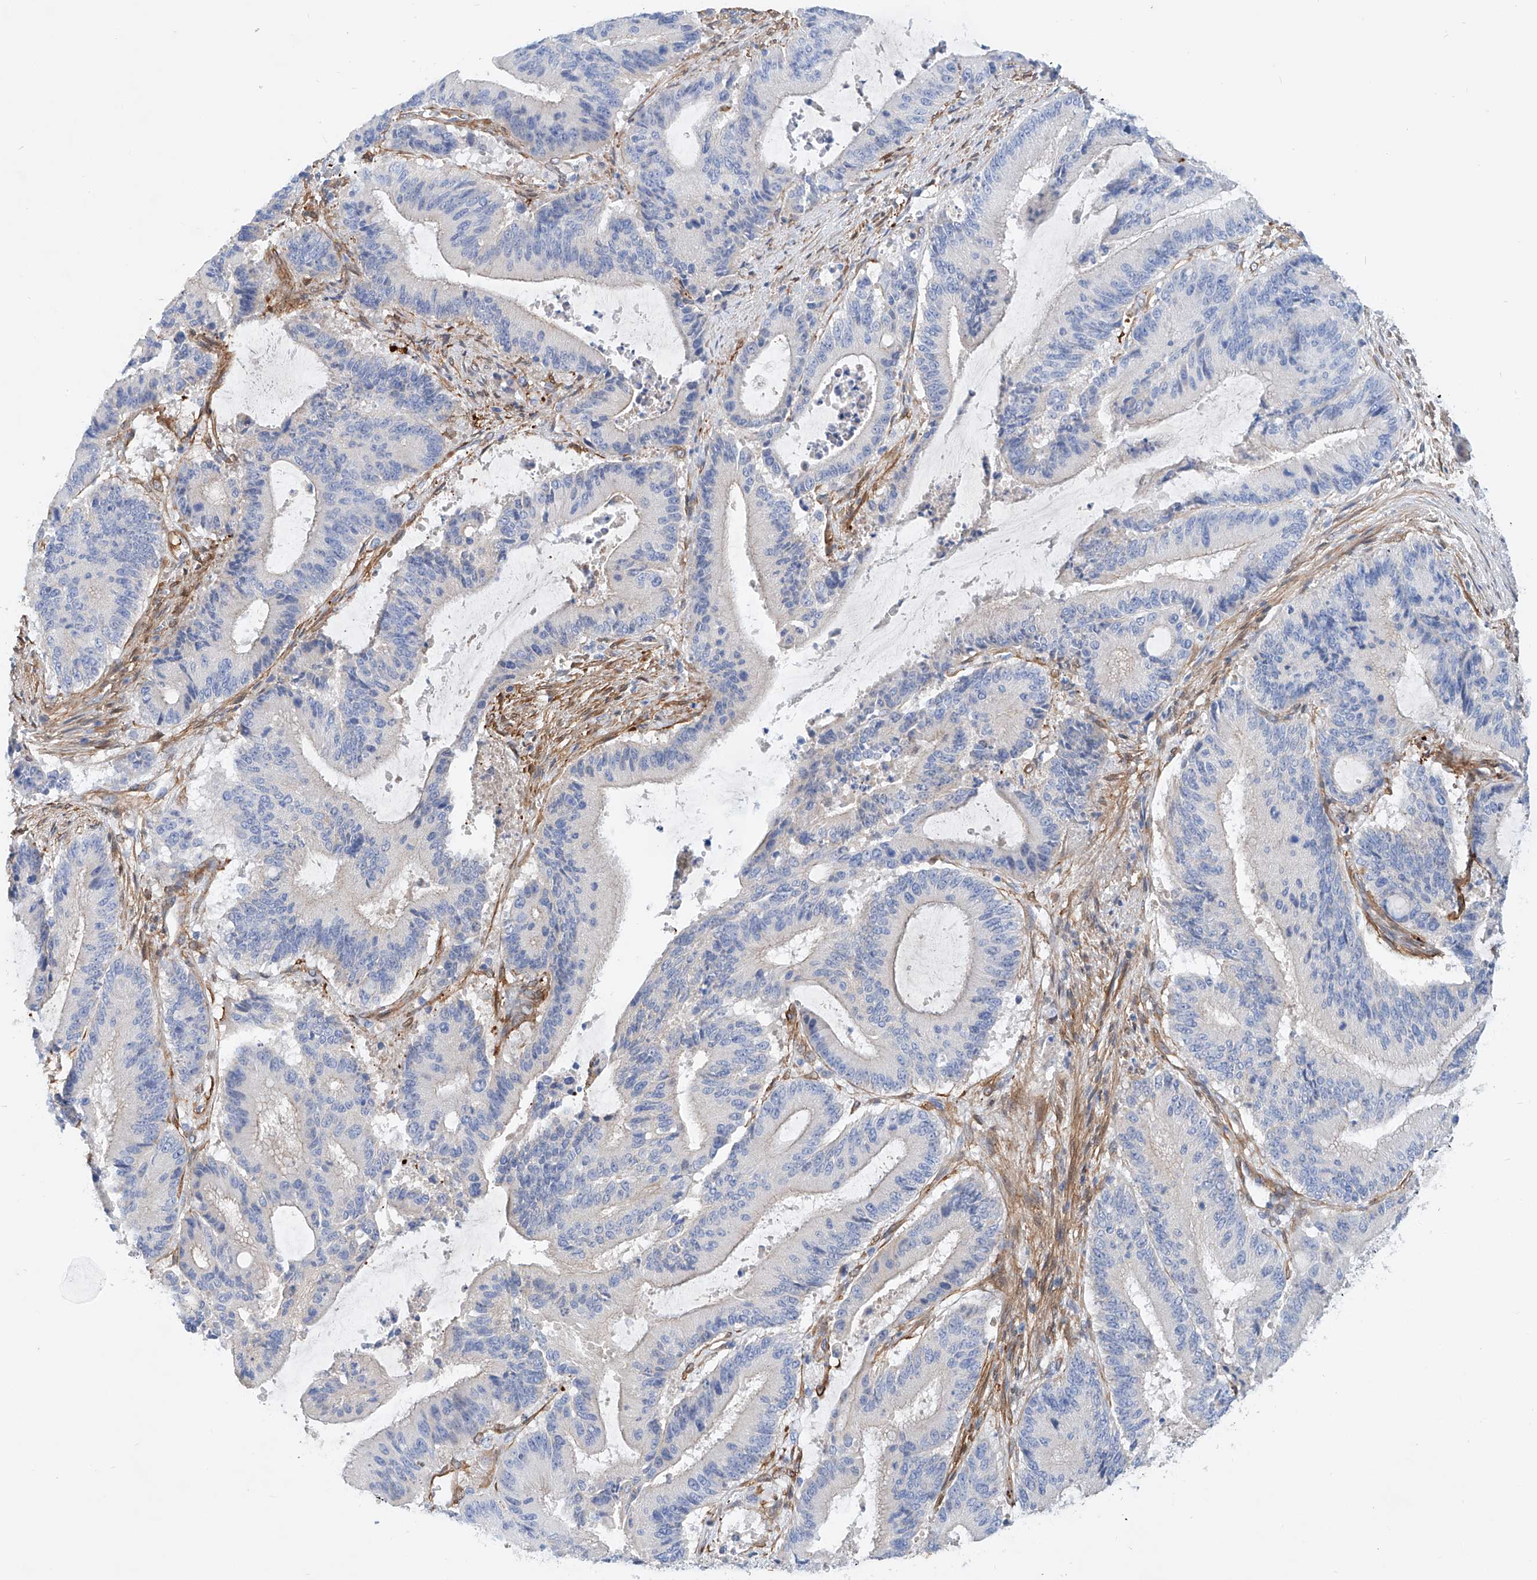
{"staining": {"intensity": "negative", "quantity": "none", "location": "none"}, "tissue": "liver cancer", "cell_type": "Tumor cells", "image_type": "cancer", "snomed": [{"axis": "morphology", "description": "Normal tissue, NOS"}, {"axis": "morphology", "description": "Cholangiocarcinoma"}, {"axis": "topography", "description": "Liver"}, {"axis": "topography", "description": "Peripheral nerve tissue"}], "caption": "Immunohistochemistry (IHC) of cholangiocarcinoma (liver) displays no staining in tumor cells.", "gene": "TAS2R60", "patient": {"sex": "female", "age": 73}}